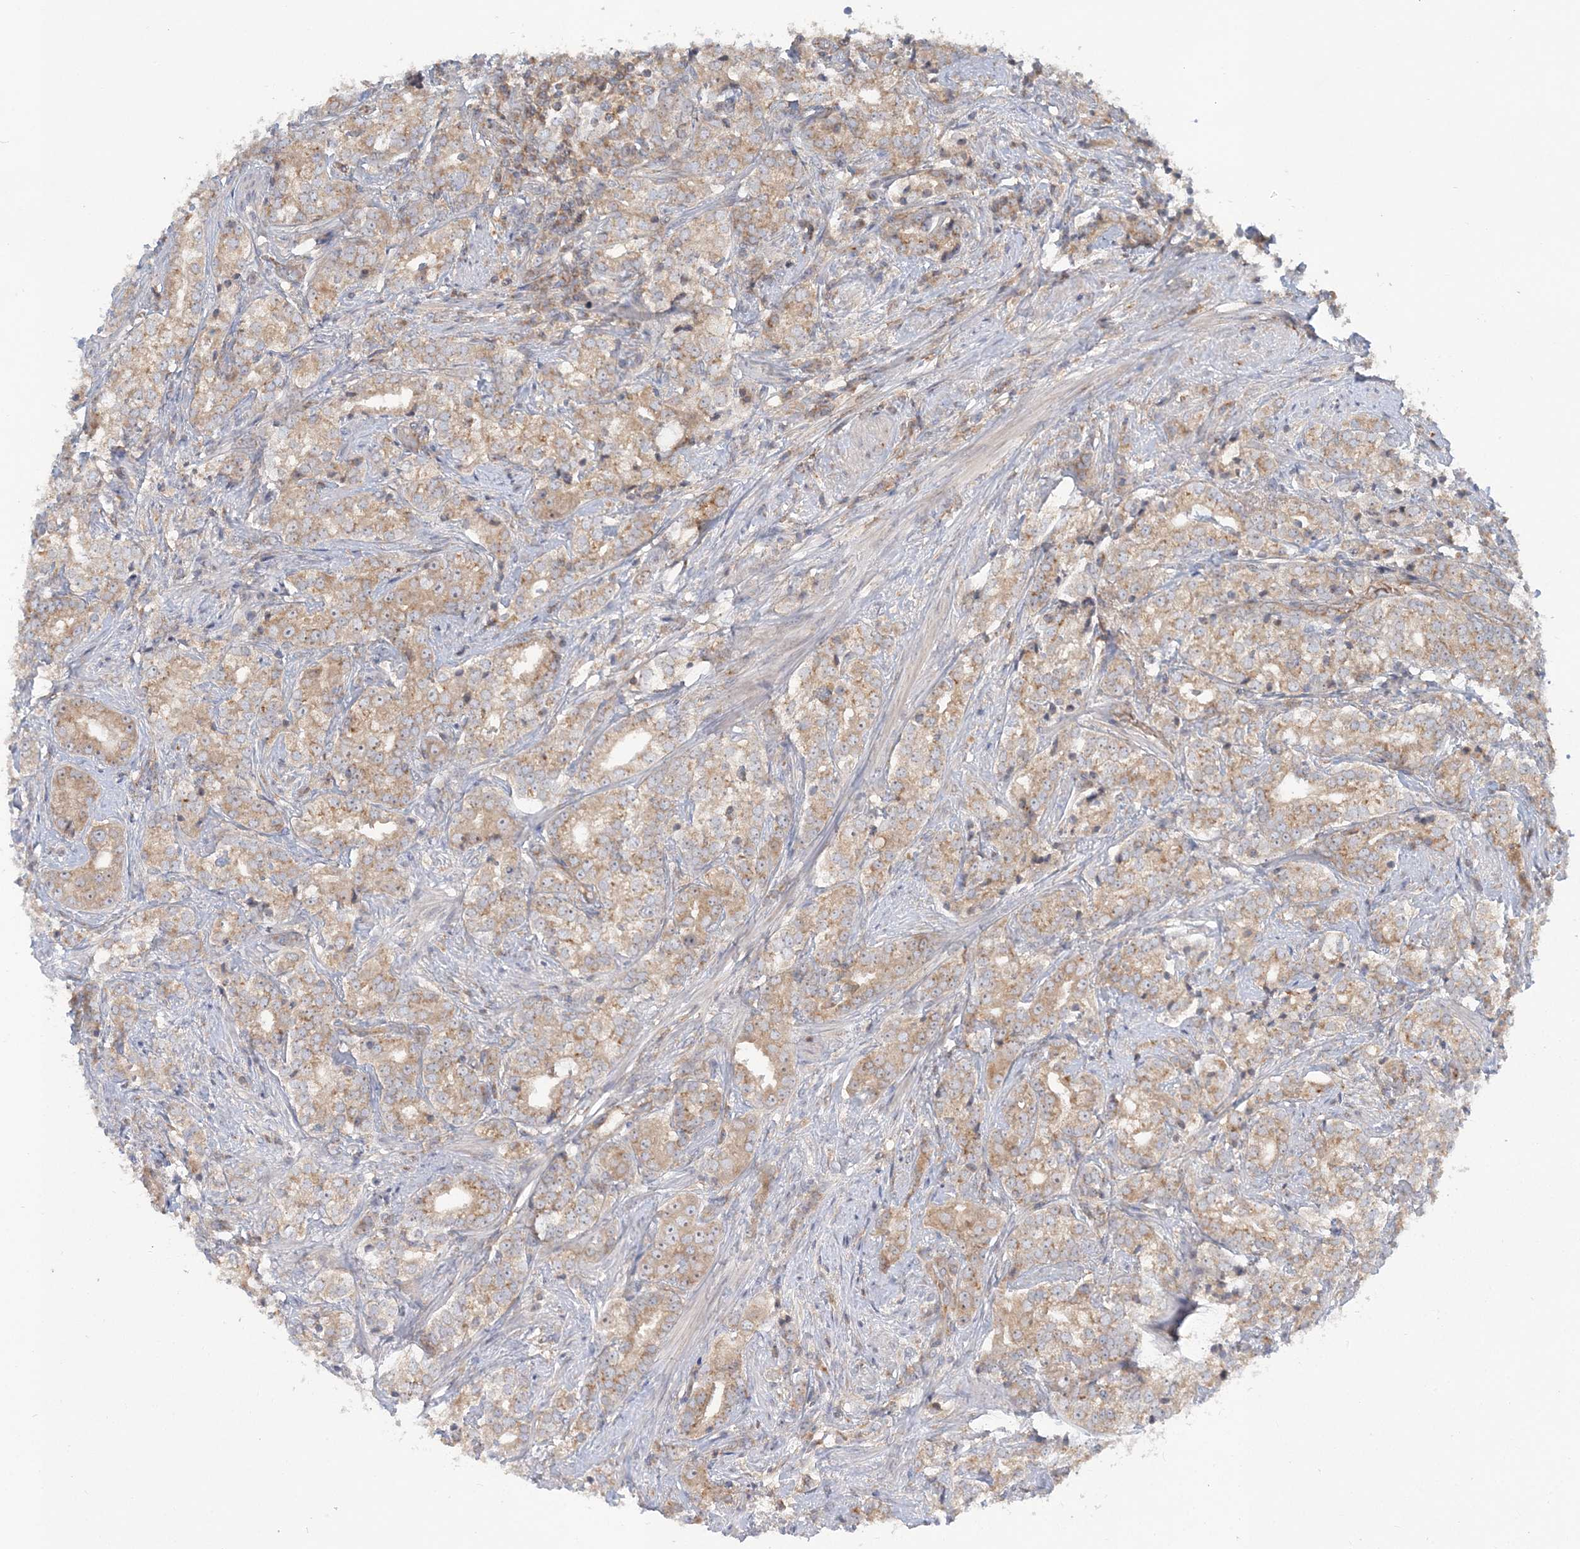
{"staining": {"intensity": "moderate", "quantity": ">75%", "location": "cytoplasmic/membranous,nuclear"}, "tissue": "prostate cancer", "cell_type": "Tumor cells", "image_type": "cancer", "snomed": [{"axis": "morphology", "description": "Adenocarcinoma, High grade"}, {"axis": "topography", "description": "Prostate"}], "caption": "Tumor cells display medium levels of moderate cytoplasmic/membranous and nuclear positivity in approximately >75% of cells in prostate cancer.", "gene": "AP1AR", "patient": {"sex": "male", "age": 69}}